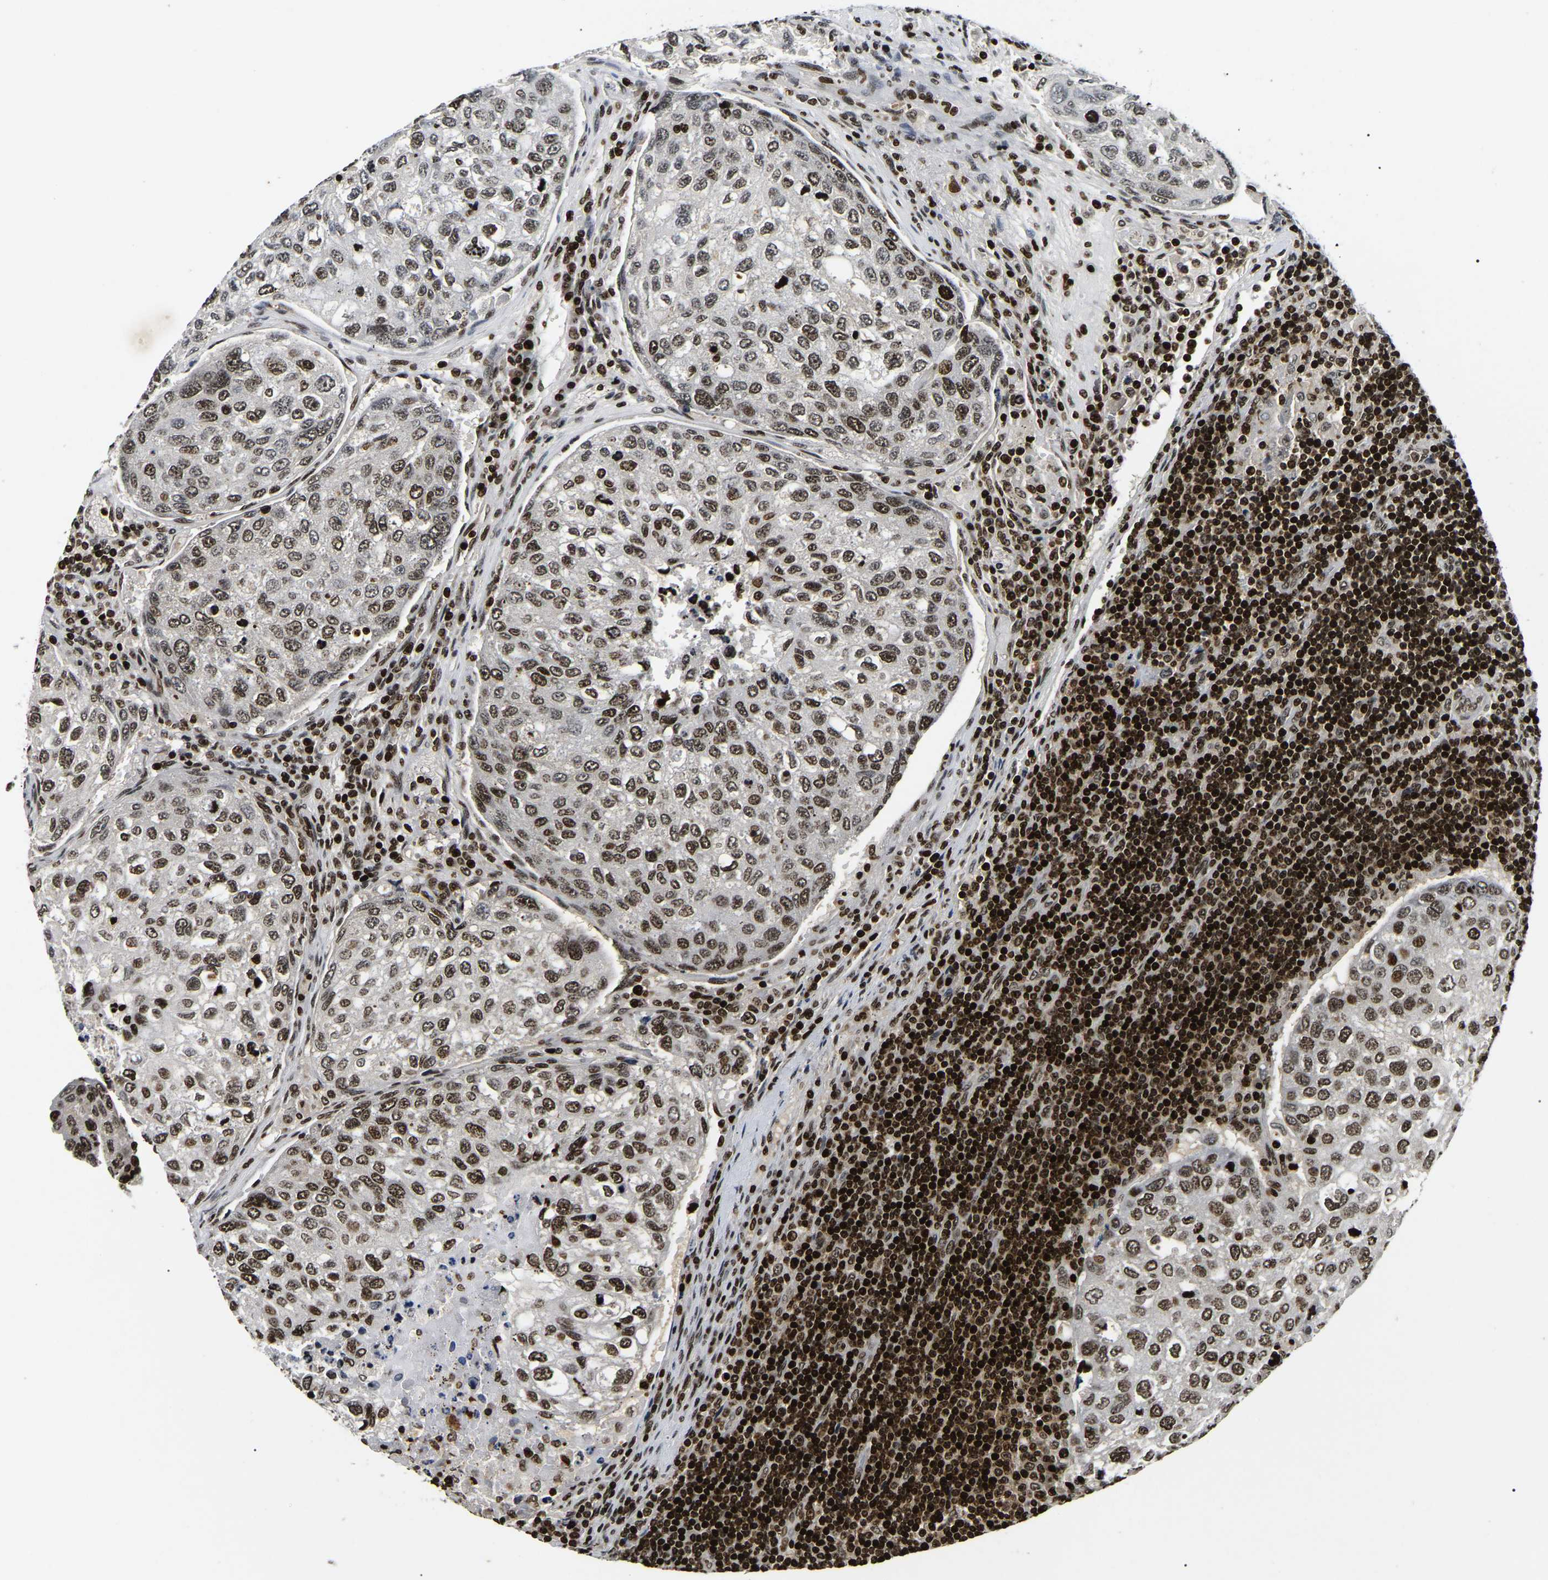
{"staining": {"intensity": "moderate", "quantity": "25%-75%", "location": "nuclear"}, "tissue": "urothelial cancer", "cell_type": "Tumor cells", "image_type": "cancer", "snomed": [{"axis": "morphology", "description": "Urothelial carcinoma, High grade"}, {"axis": "topography", "description": "Lymph node"}, {"axis": "topography", "description": "Urinary bladder"}], "caption": "Immunohistochemistry staining of high-grade urothelial carcinoma, which shows medium levels of moderate nuclear expression in approximately 25%-75% of tumor cells indicating moderate nuclear protein expression. The staining was performed using DAB (brown) for protein detection and nuclei were counterstained in hematoxylin (blue).", "gene": "LRRC61", "patient": {"sex": "male", "age": 51}}